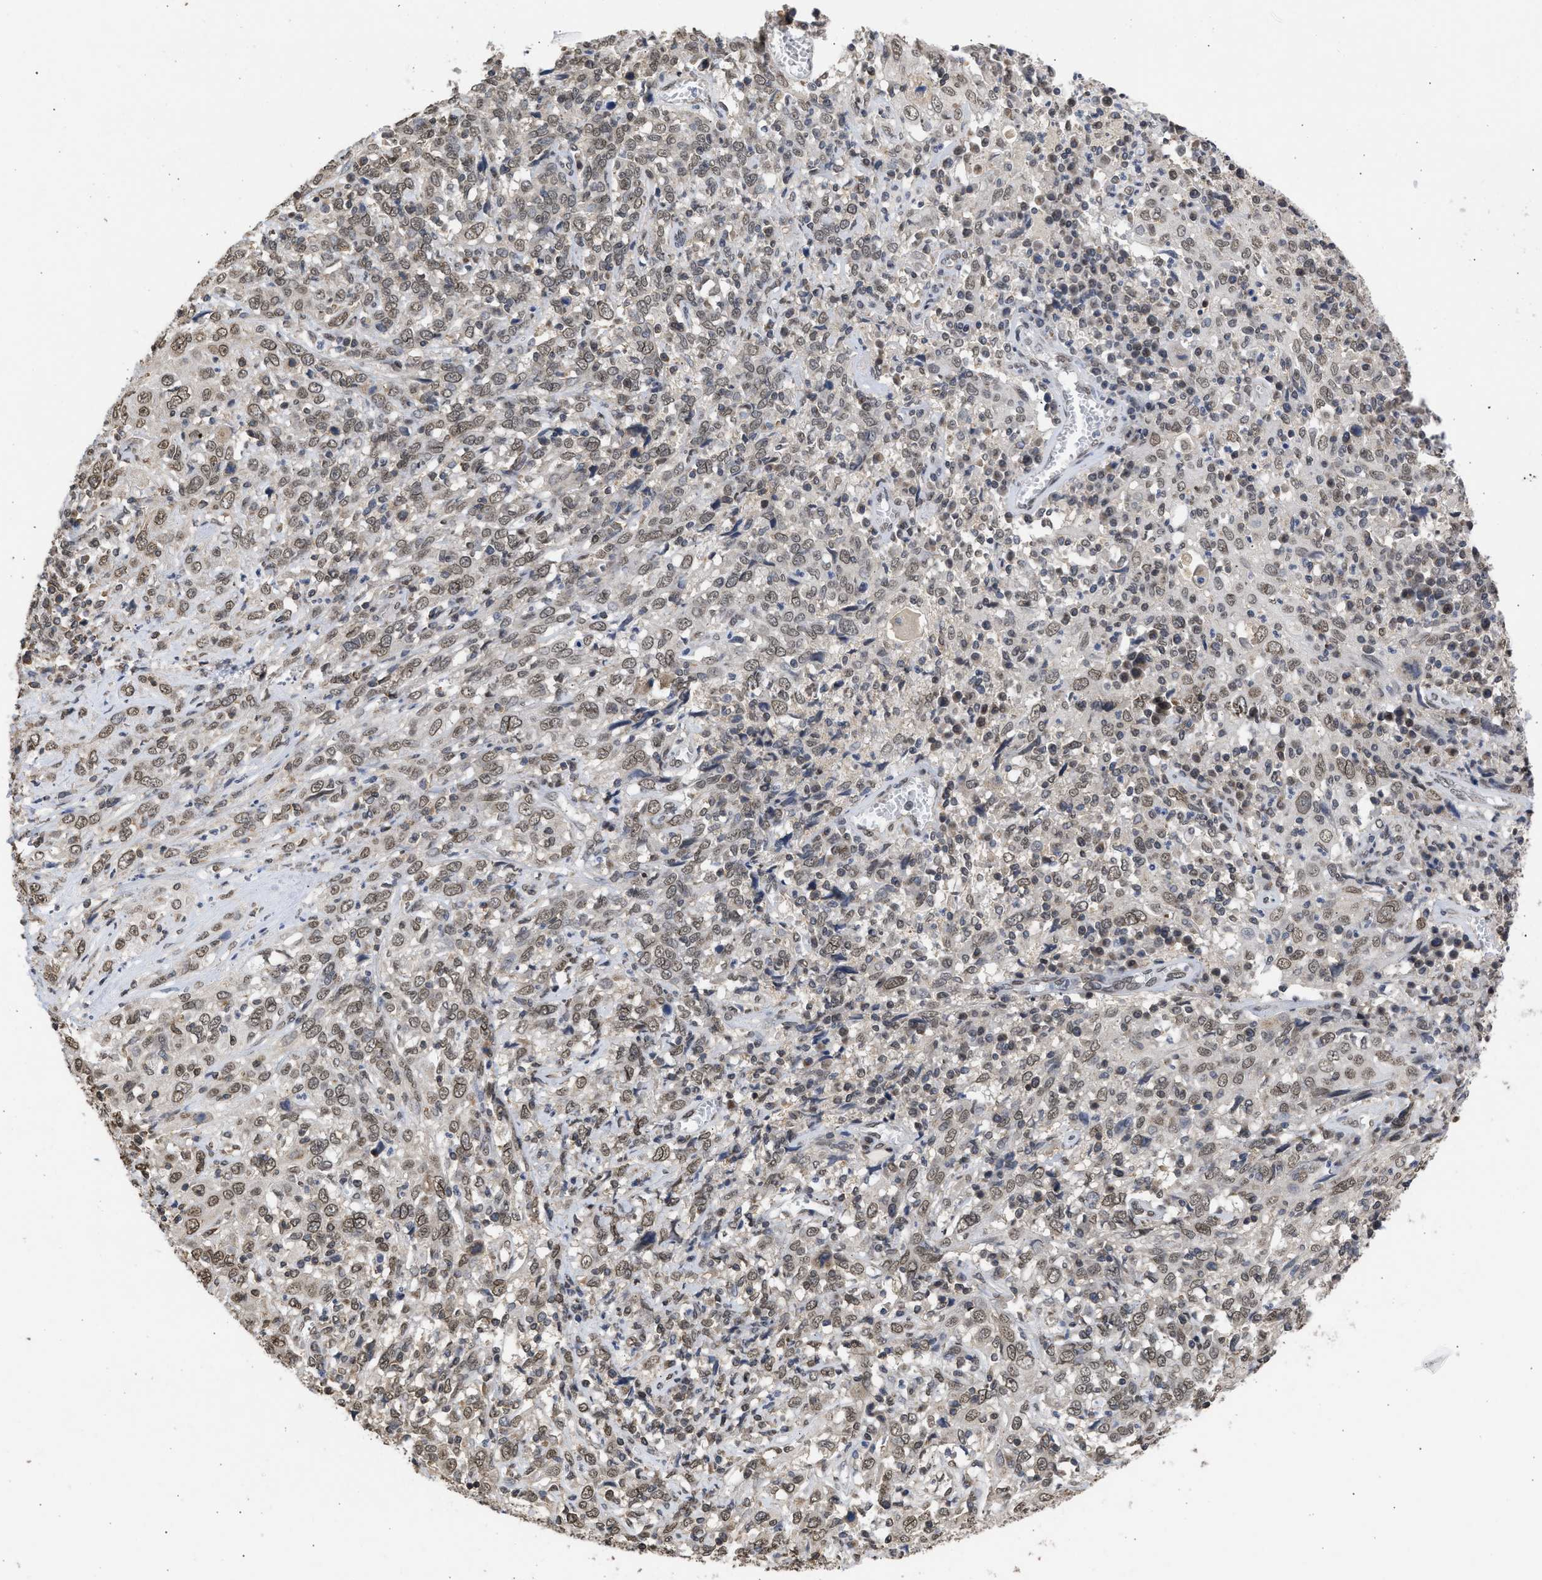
{"staining": {"intensity": "weak", "quantity": ">75%", "location": "cytoplasmic/membranous,nuclear"}, "tissue": "cervical cancer", "cell_type": "Tumor cells", "image_type": "cancer", "snomed": [{"axis": "morphology", "description": "Squamous cell carcinoma, NOS"}, {"axis": "topography", "description": "Cervix"}], "caption": "Immunohistochemical staining of cervical cancer shows low levels of weak cytoplasmic/membranous and nuclear staining in approximately >75% of tumor cells.", "gene": "NUP35", "patient": {"sex": "female", "age": 46}}